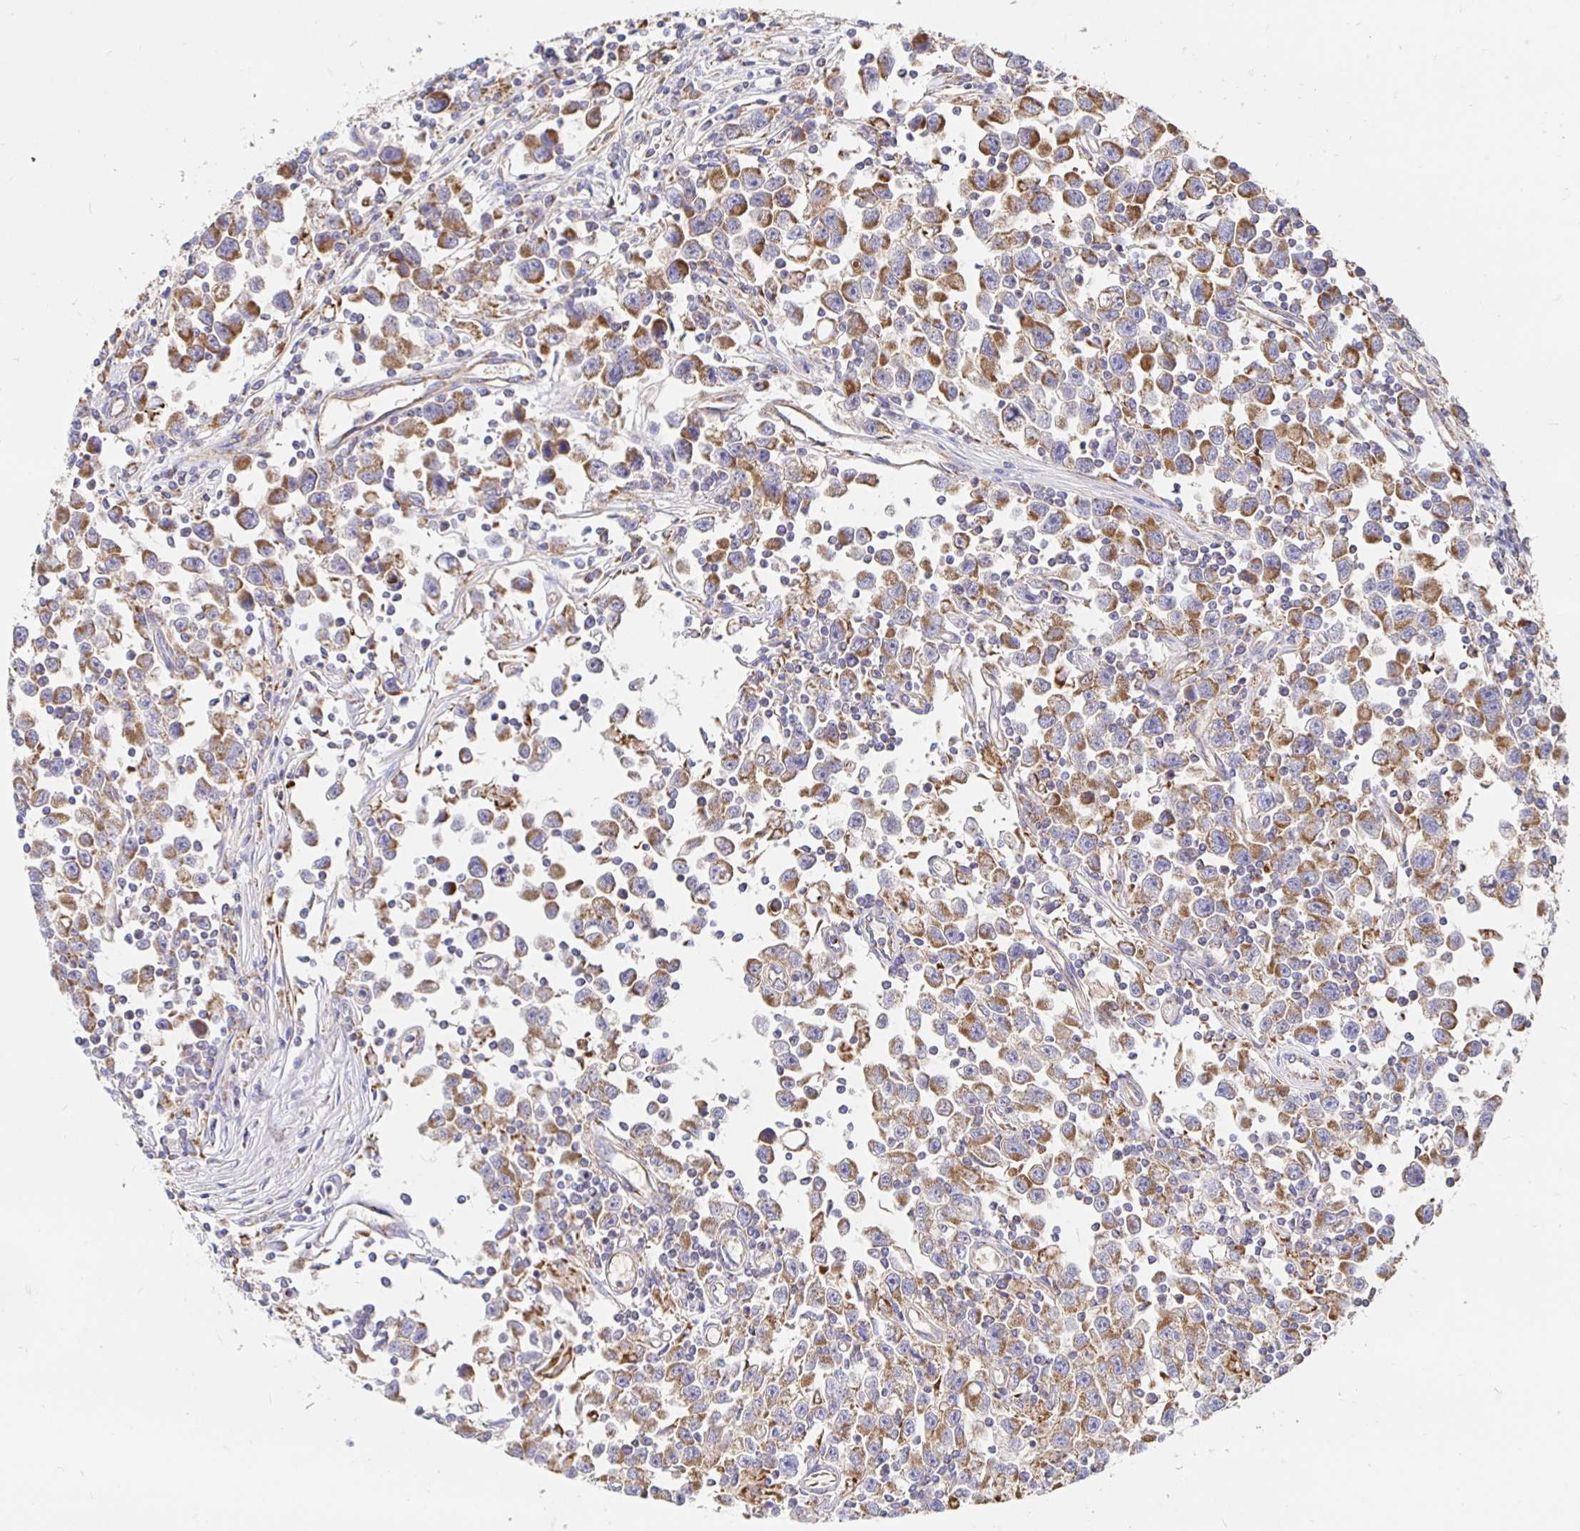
{"staining": {"intensity": "moderate", "quantity": "25%-75%", "location": "cytoplasmic/membranous"}, "tissue": "testis cancer", "cell_type": "Tumor cells", "image_type": "cancer", "snomed": [{"axis": "morphology", "description": "Seminoma, NOS"}, {"axis": "topography", "description": "Testis"}], "caption": "Tumor cells show moderate cytoplasmic/membranous expression in approximately 25%-75% of cells in seminoma (testis).", "gene": "PRDX3", "patient": {"sex": "male", "age": 31}}